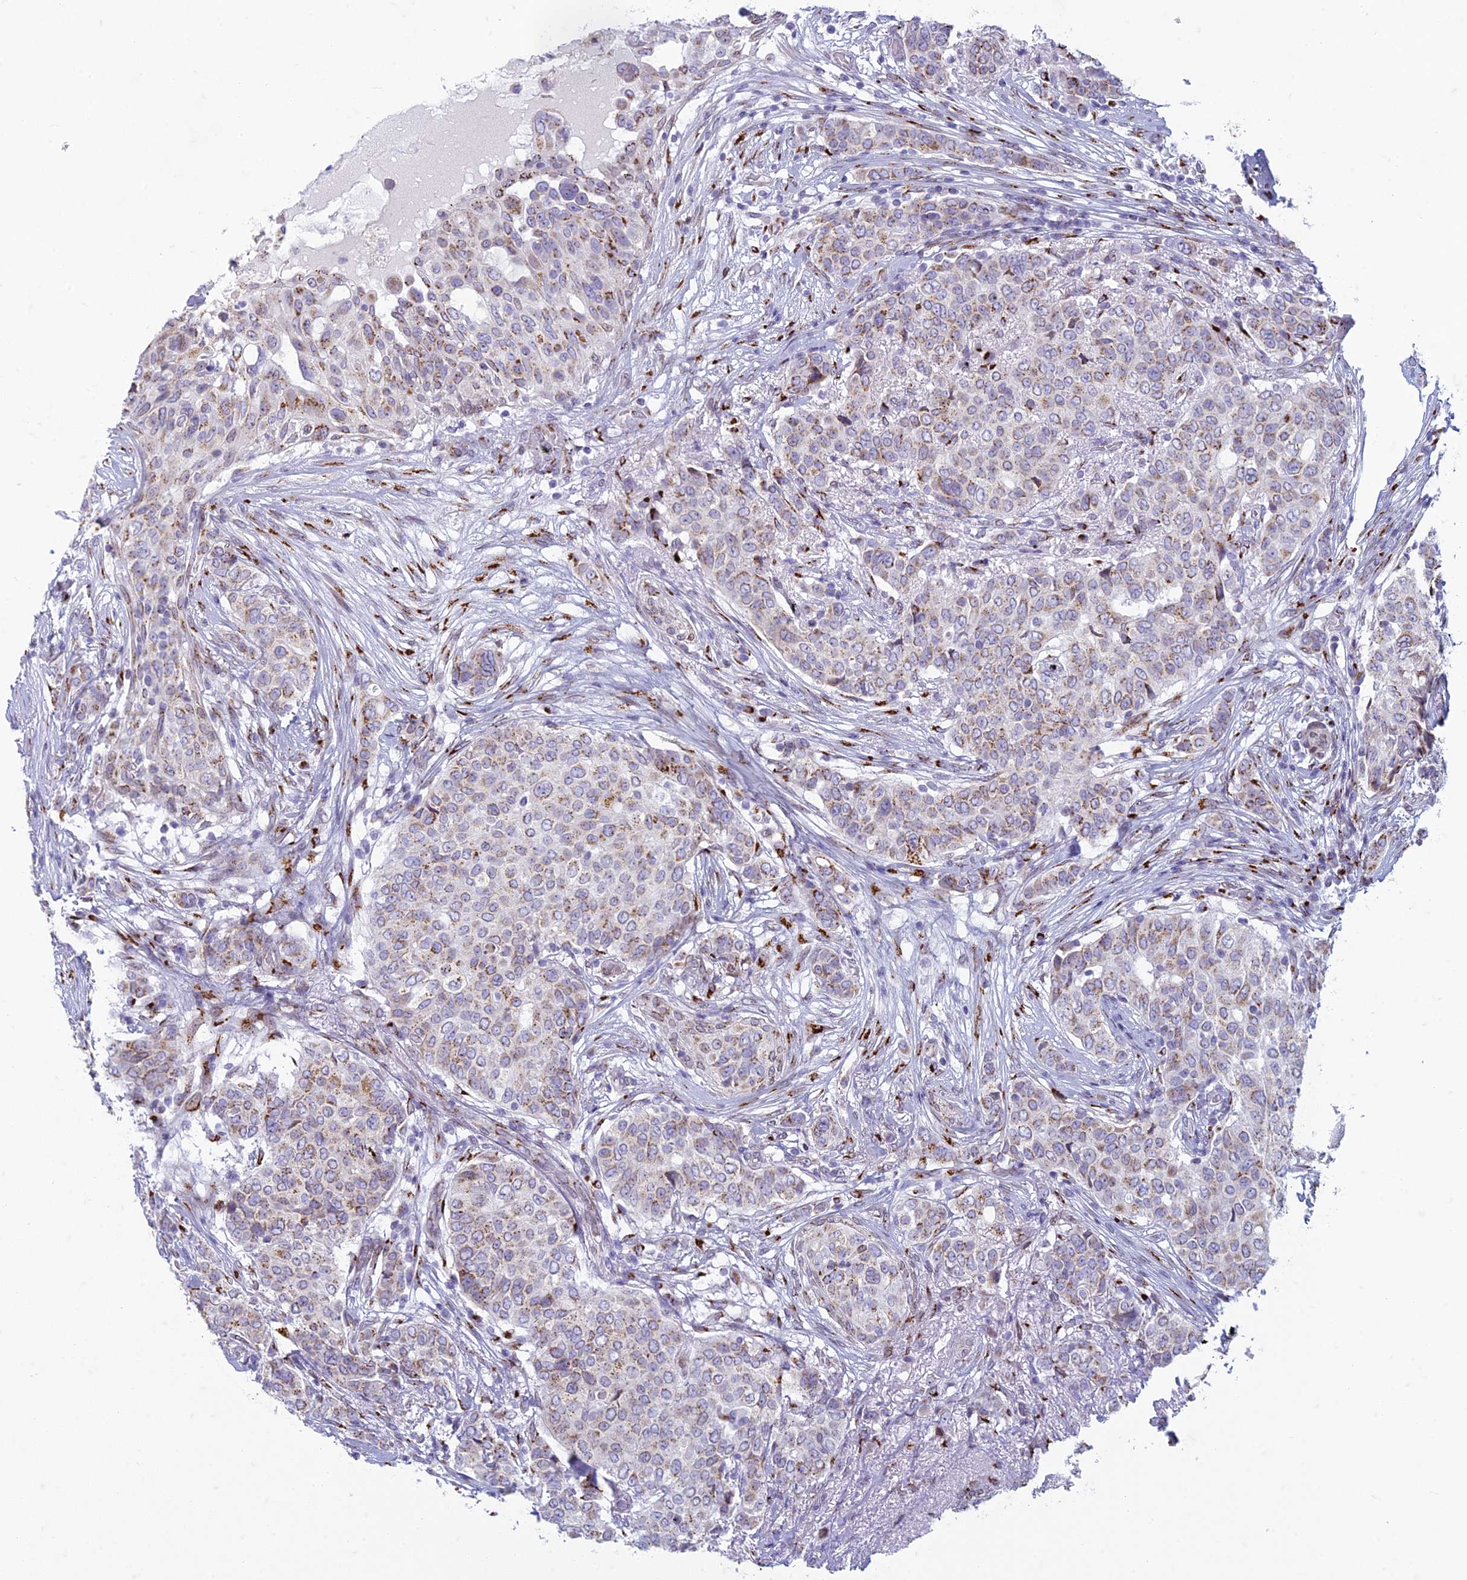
{"staining": {"intensity": "moderate", "quantity": "25%-75%", "location": "cytoplasmic/membranous"}, "tissue": "breast cancer", "cell_type": "Tumor cells", "image_type": "cancer", "snomed": [{"axis": "morphology", "description": "Lobular carcinoma"}, {"axis": "topography", "description": "Breast"}], "caption": "Immunohistochemistry of human breast lobular carcinoma exhibits medium levels of moderate cytoplasmic/membranous staining in approximately 25%-75% of tumor cells.", "gene": "FAM3C", "patient": {"sex": "female", "age": 51}}